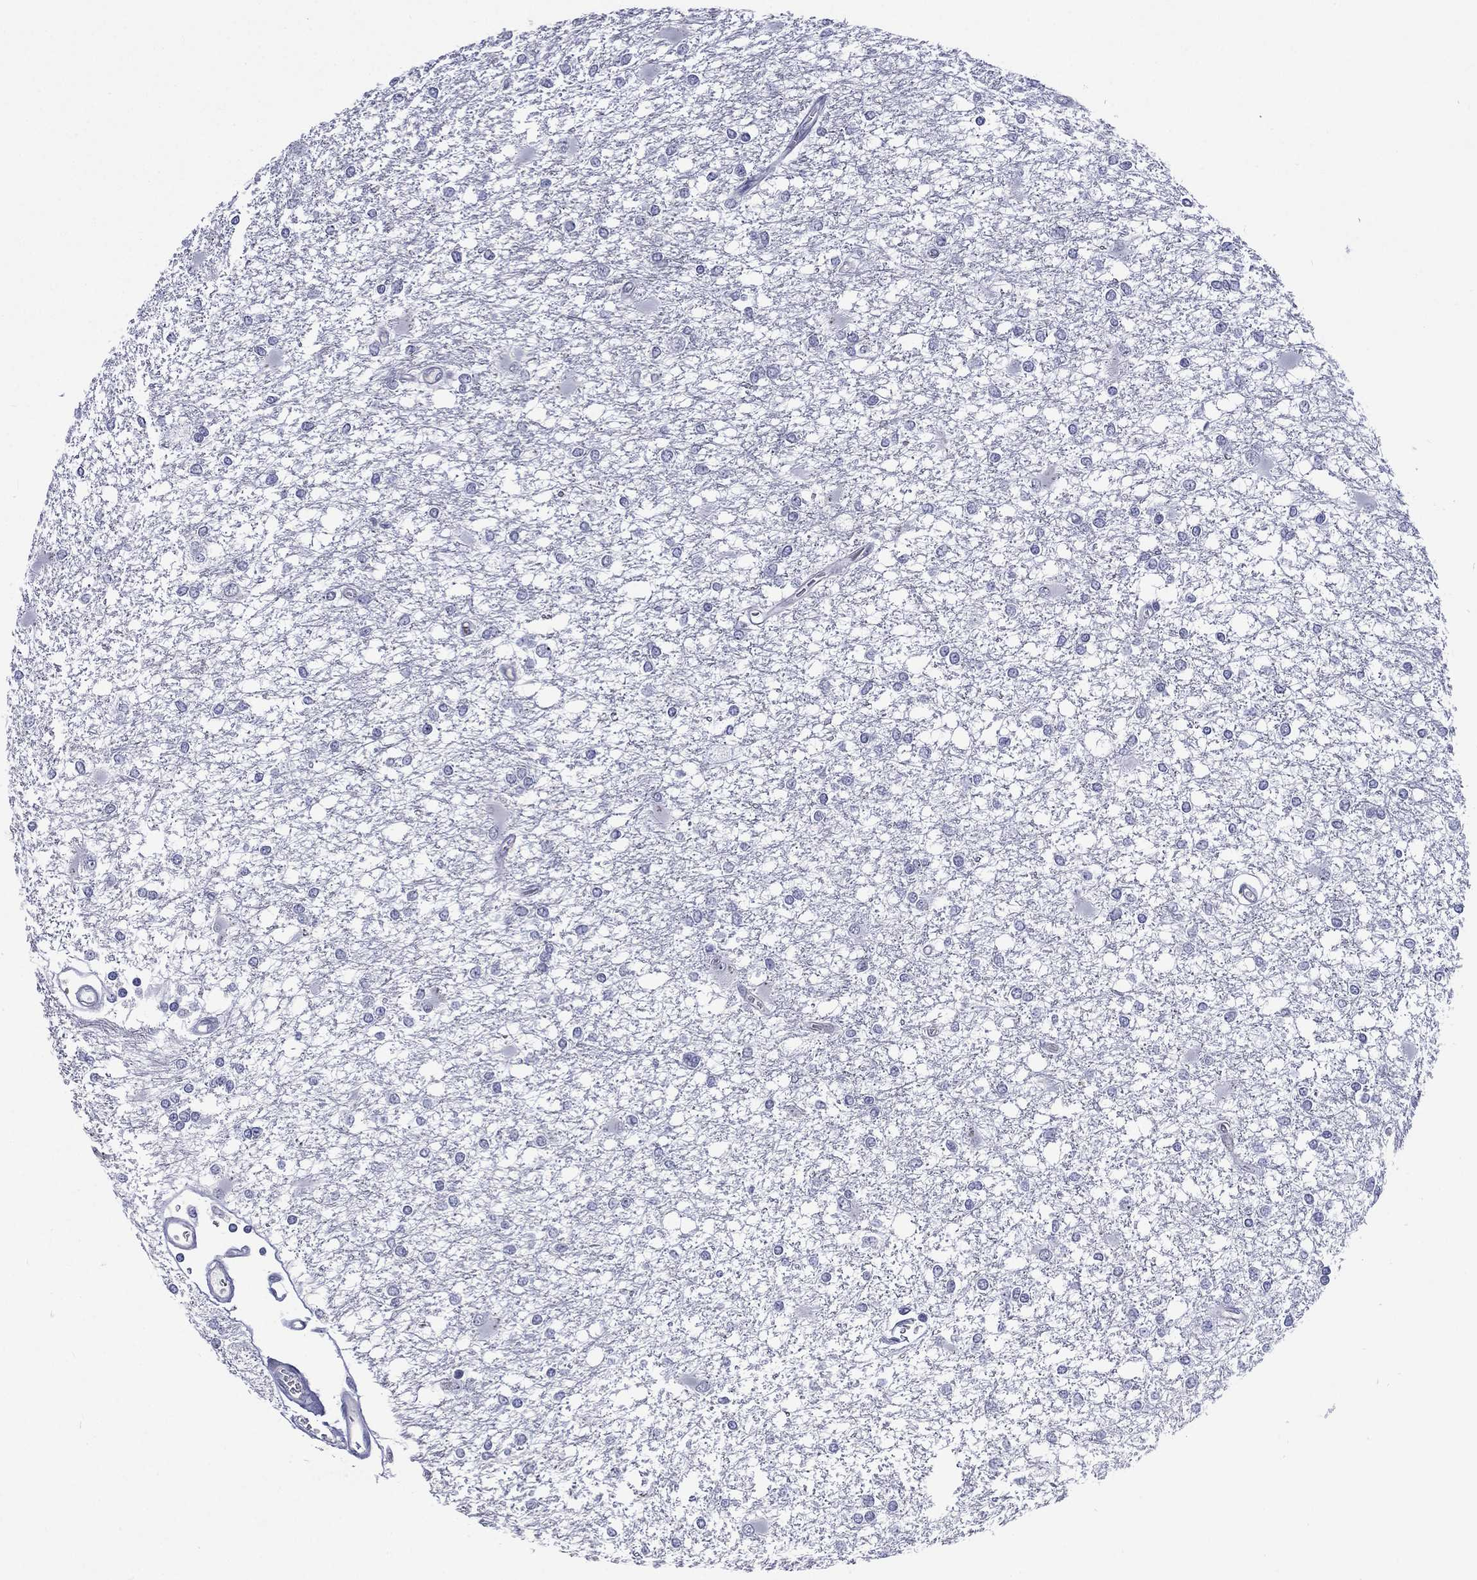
{"staining": {"intensity": "negative", "quantity": "none", "location": "none"}, "tissue": "glioma", "cell_type": "Tumor cells", "image_type": "cancer", "snomed": [{"axis": "morphology", "description": "Glioma, malignant, High grade"}, {"axis": "topography", "description": "Cerebral cortex"}], "caption": "Immunohistochemistry (IHC) micrograph of malignant glioma (high-grade) stained for a protein (brown), which exhibits no positivity in tumor cells. (IHC, brightfield microscopy, high magnification).", "gene": "SSX1", "patient": {"sex": "male", "age": 79}}